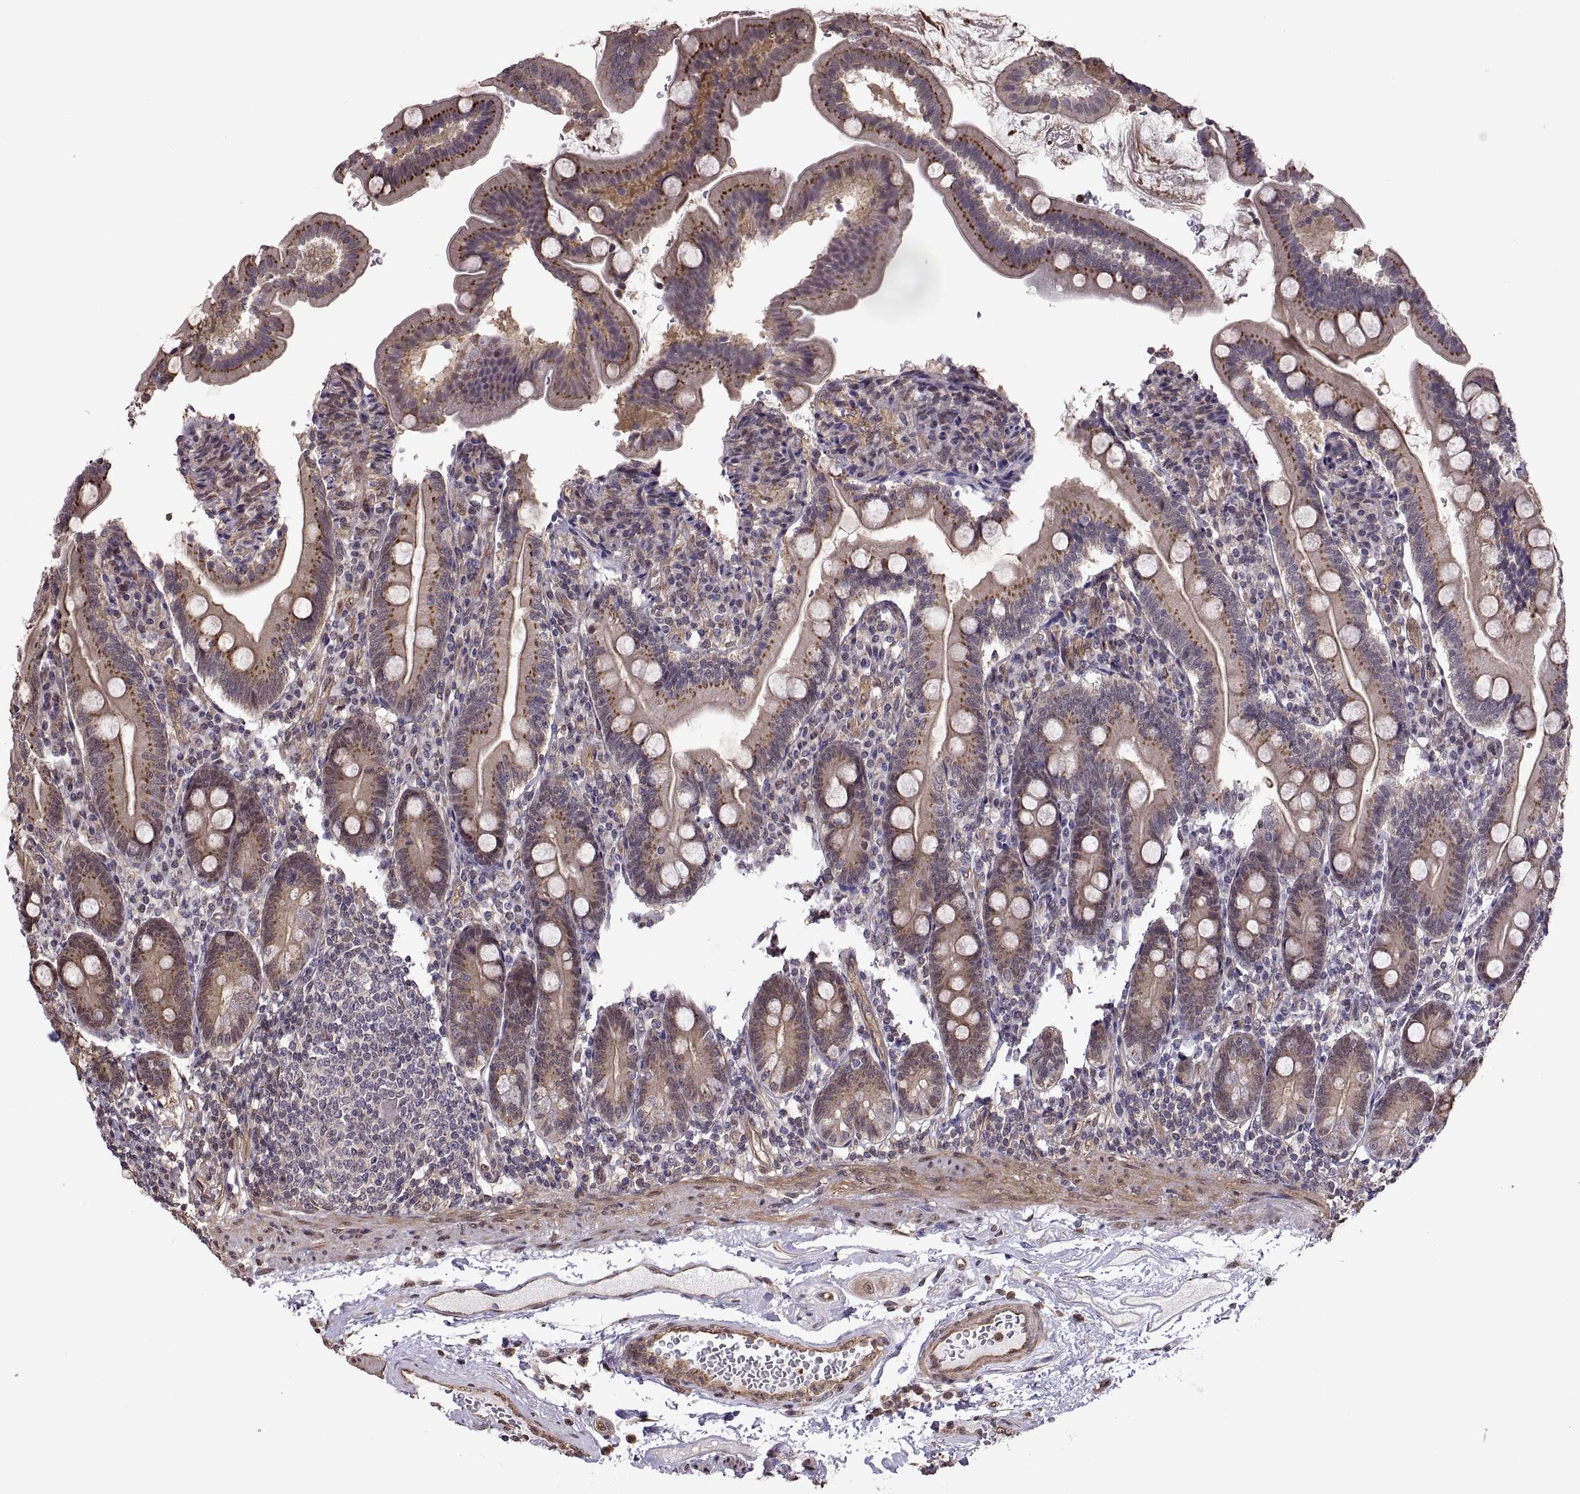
{"staining": {"intensity": "strong", "quantity": "25%-75%", "location": "cytoplasmic/membranous"}, "tissue": "duodenum", "cell_type": "Glandular cells", "image_type": "normal", "snomed": [{"axis": "morphology", "description": "Normal tissue, NOS"}, {"axis": "topography", "description": "Duodenum"}], "caption": "Immunohistochemistry (DAB) staining of unremarkable human duodenum shows strong cytoplasmic/membranous protein staining in about 25%-75% of glandular cells. (Brightfield microscopy of DAB IHC at high magnification).", "gene": "ARRB1", "patient": {"sex": "female", "age": 67}}